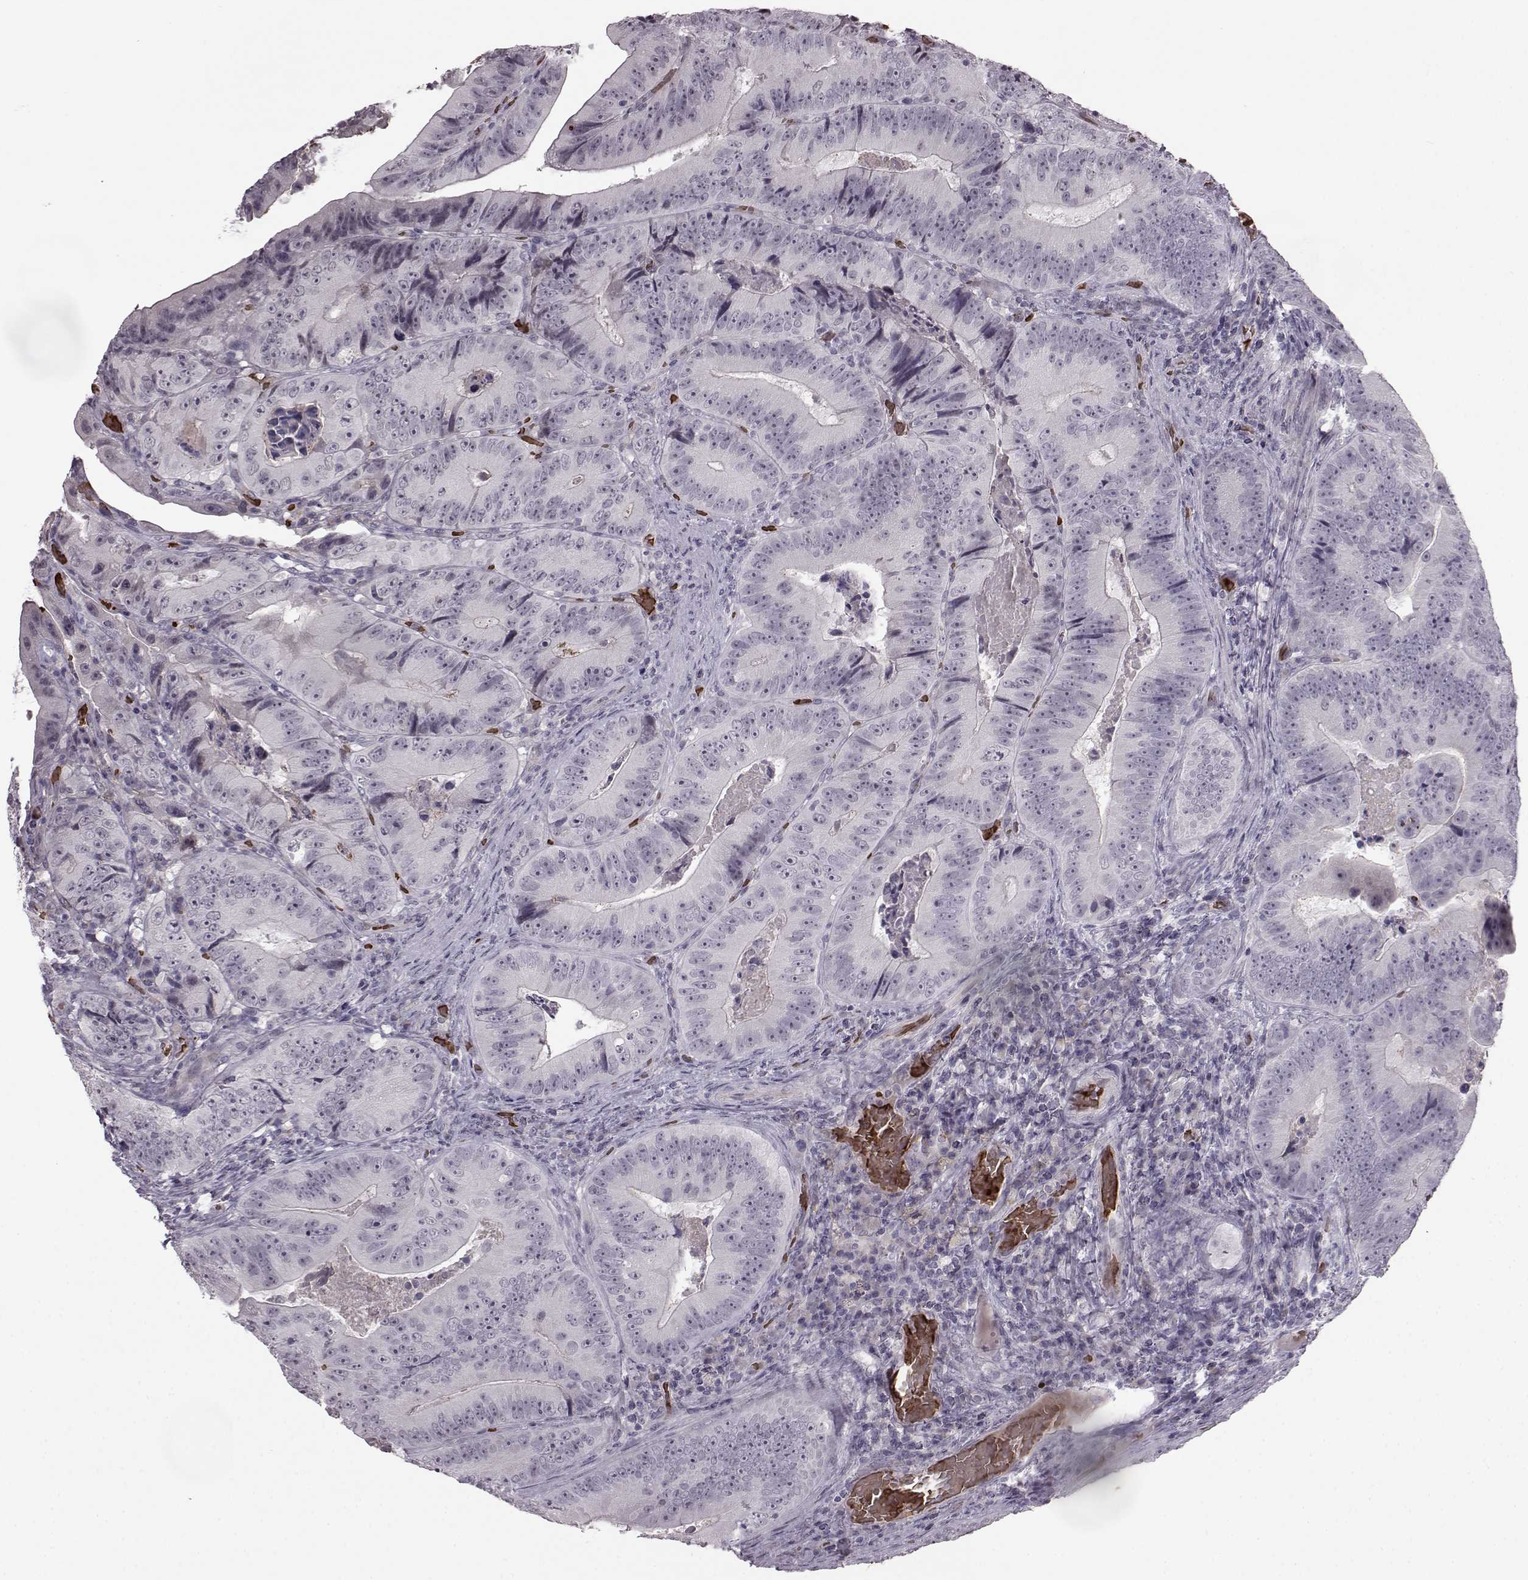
{"staining": {"intensity": "negative", "quantity": "none", "location": "none"}, "tissue": "colorectal cancer", "cell_type": "Tumor cells", "image_type": "cancer", "snomed": [{"axis": "morphology", "description": "Adenocarcinoma, NOS"}, {"axis": "topography", "description": "Colon"}], "caption": "Colorectal cancer (adenocarcinoma) was stained to show a protein in brown. There is no significant expression in tumor cells.", "gene": "PROP1", "patient": {"sex": "female", "age": 86}}